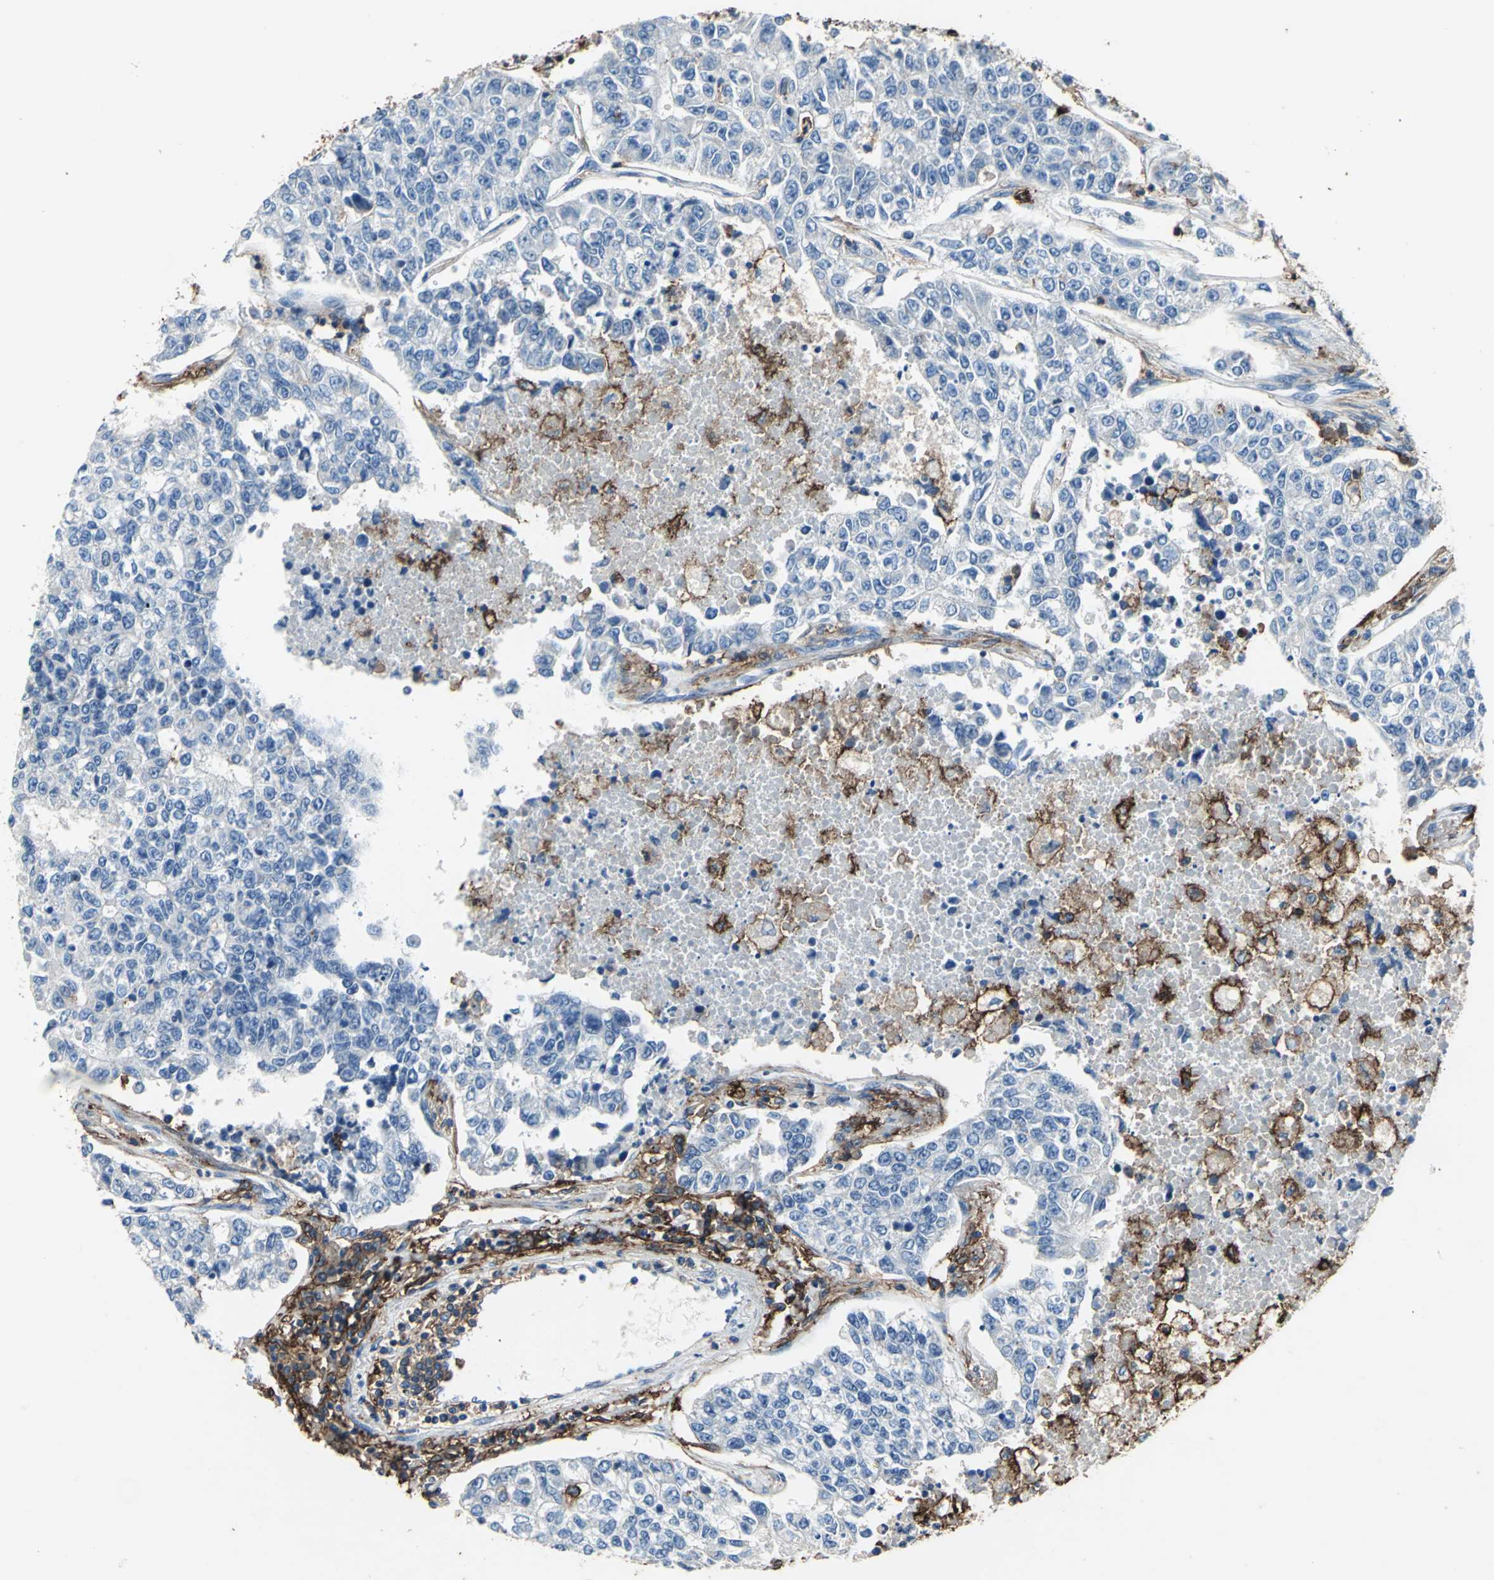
{"staining": {"intensity": "negative", "quantity": "none", "location": "none"}, "tissue": "lung cancer", "cell_type": "Tumor cells", "image_type": "cancer", "snomed": [{"axis": "morphology", "description": "Adenocarcinoma, NOS"}, {"axis": "topography", "description": "Lung"}], "caption": "Immunohistochemical staining of lung cancer (adenocarcinoma) shows no significant expression in tumor cells. (Brightfield microscopy of DAB (3,3'-diaminobenzidine) immunohistochemistry (IHC) at high magnification).", "gene": "CD44", "patient": {"sex": "male", "age": 49}}